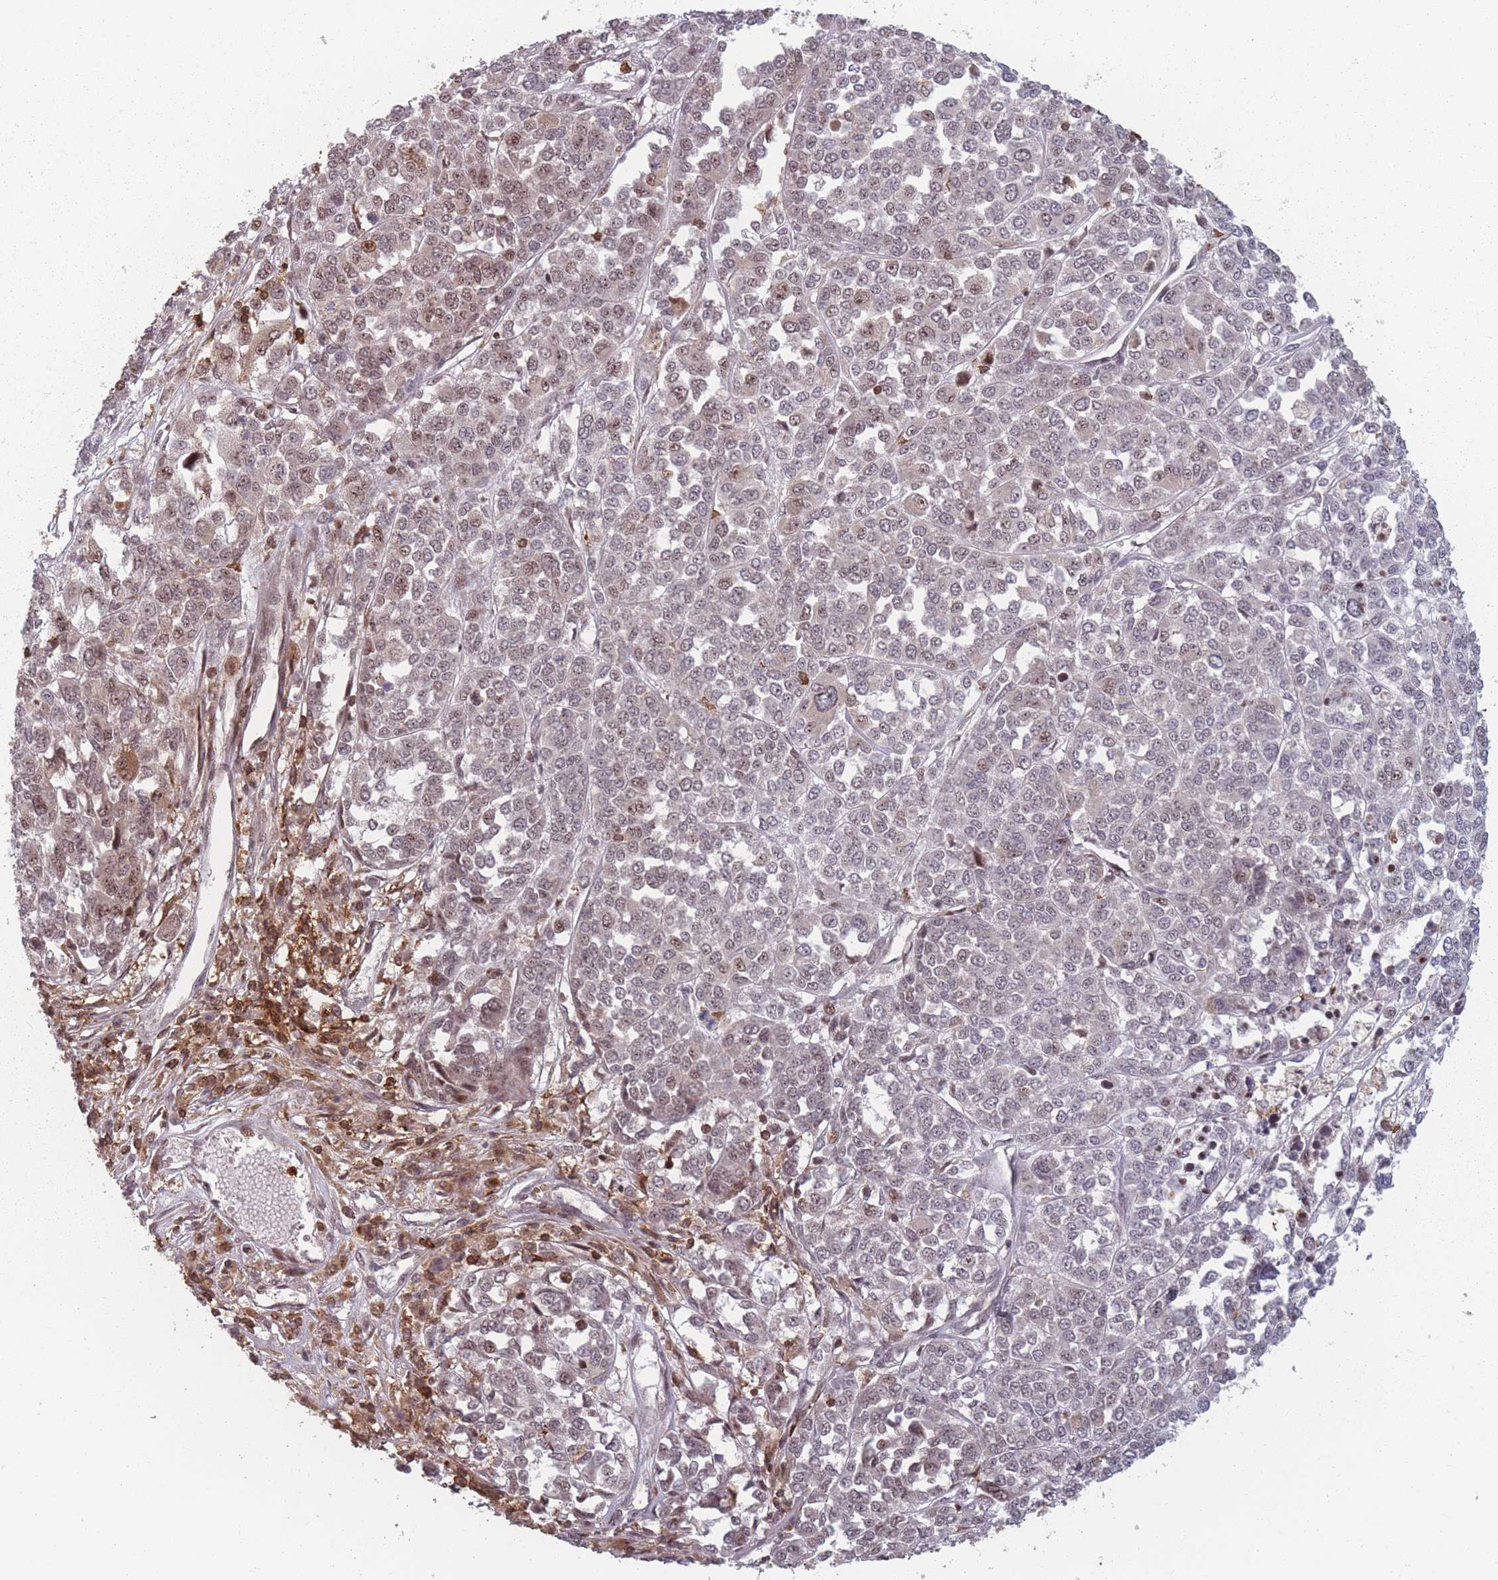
{"staining": {"intensity": "moderate", "quantity": "25%-75%", "location": "nuclear"}, "tissue": "melanoma", "cell_type": "Tumor cells", "image_type": "cancer", "snomed": [{"axis": "morphology", "description": "Malignant melanoma, Metastatic site"}, {"axis": "topography", "description": "Lymph node"}], "caption": "Immunohistochemical staining of melanoma displays medium levels of moderate nuclear staining in approximately 25%-75% of tumor cells.", "gene": "WDR55", "patient": {"sex": "male", "age": 44}}